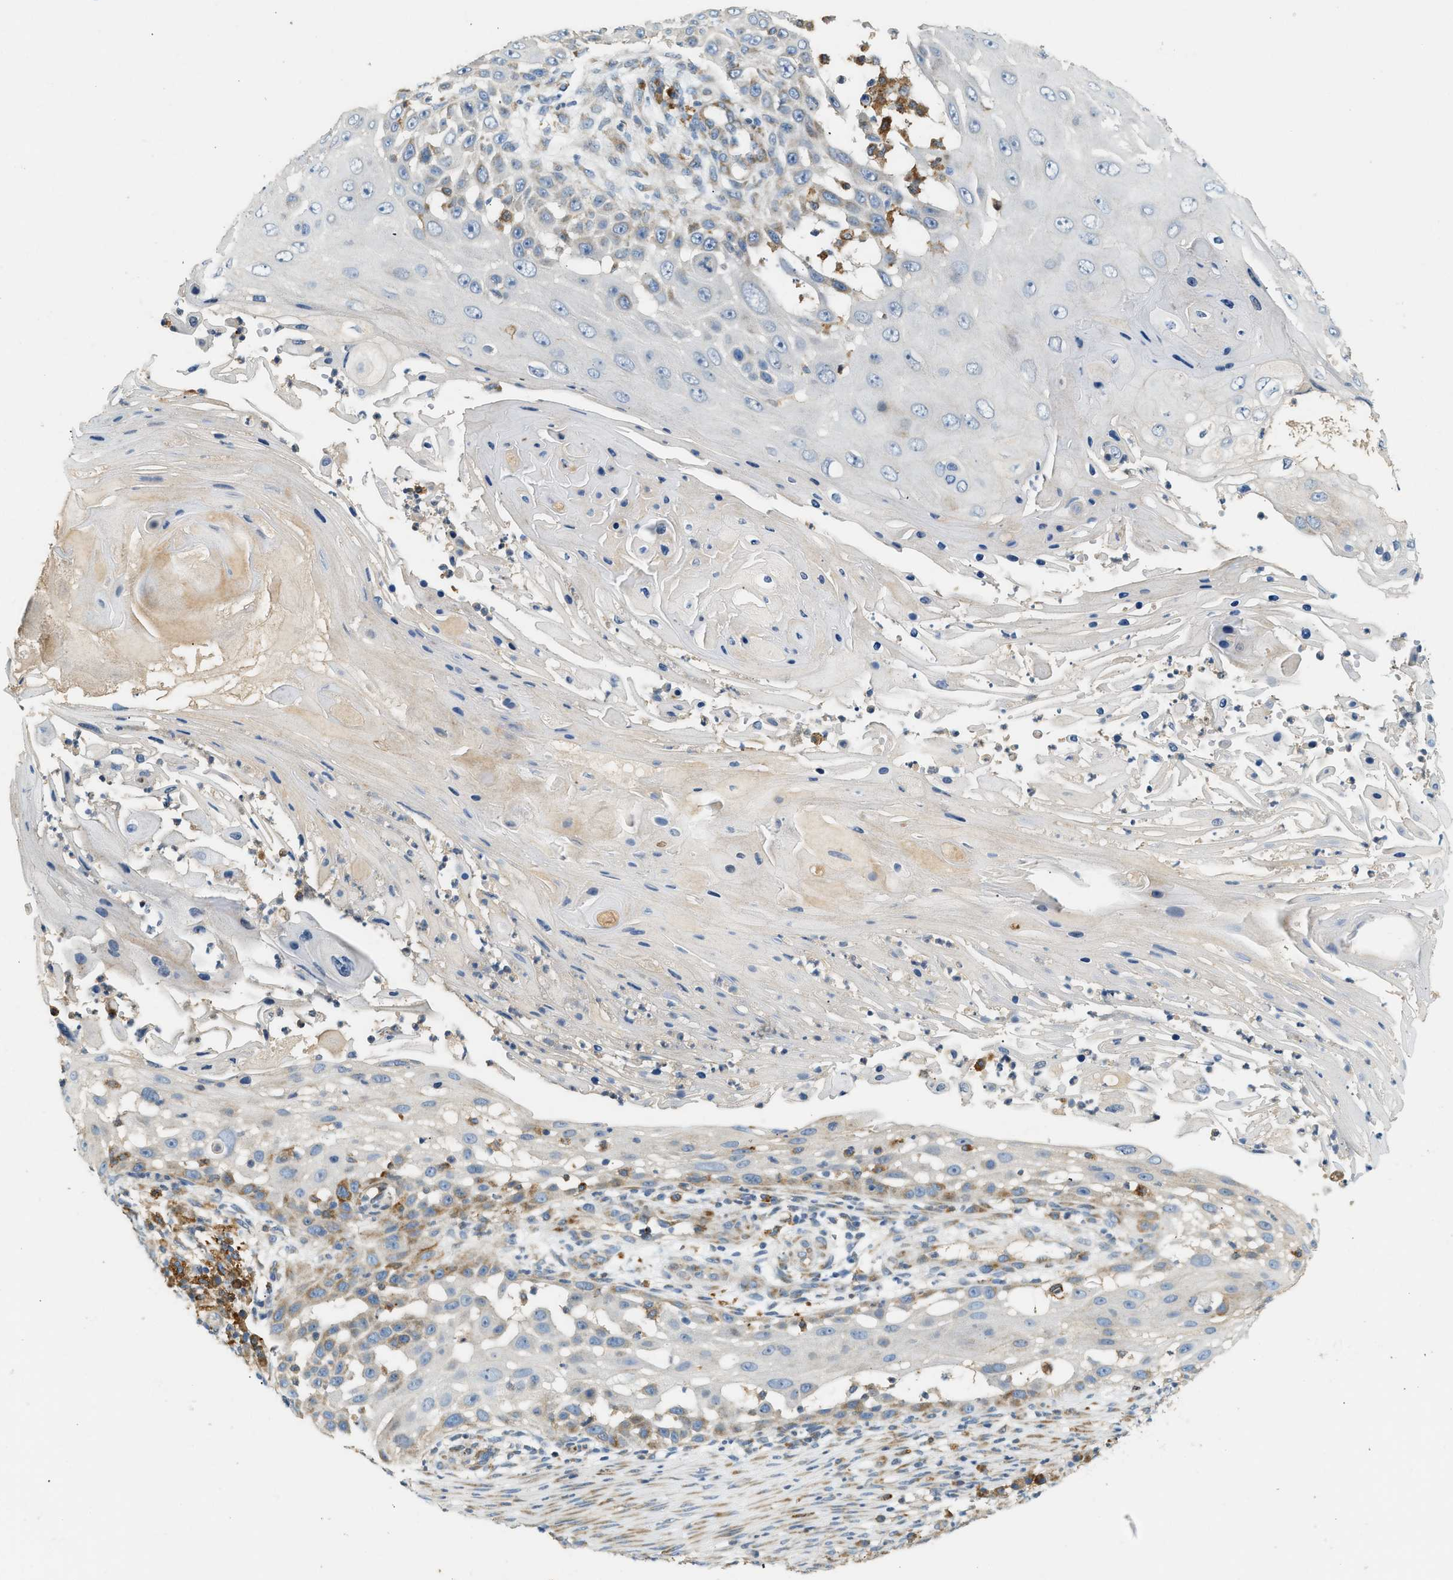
{"staining": {"intensity": "moderate", "quantity": "<25%", "location": "cytoplasmic/membranous"}, "tissue": "skin cancer", "cell_type": "Tumor cells", "image_type": "cancer", "snomed": [{"axis": "morphology", "description": "Squamous cell carcinoma, NOS"}, {"axis": "topography", "description": "Skin"}], "caption": "Human squamous cell carcinoma (skin) stained for a protein (brown) demonstrates moderate cytoplasmic/membranous positive positivity in approximately <25% of tumor cells.", "gene": "CTSB", "patient": {"sex": "female", "age": 44}}